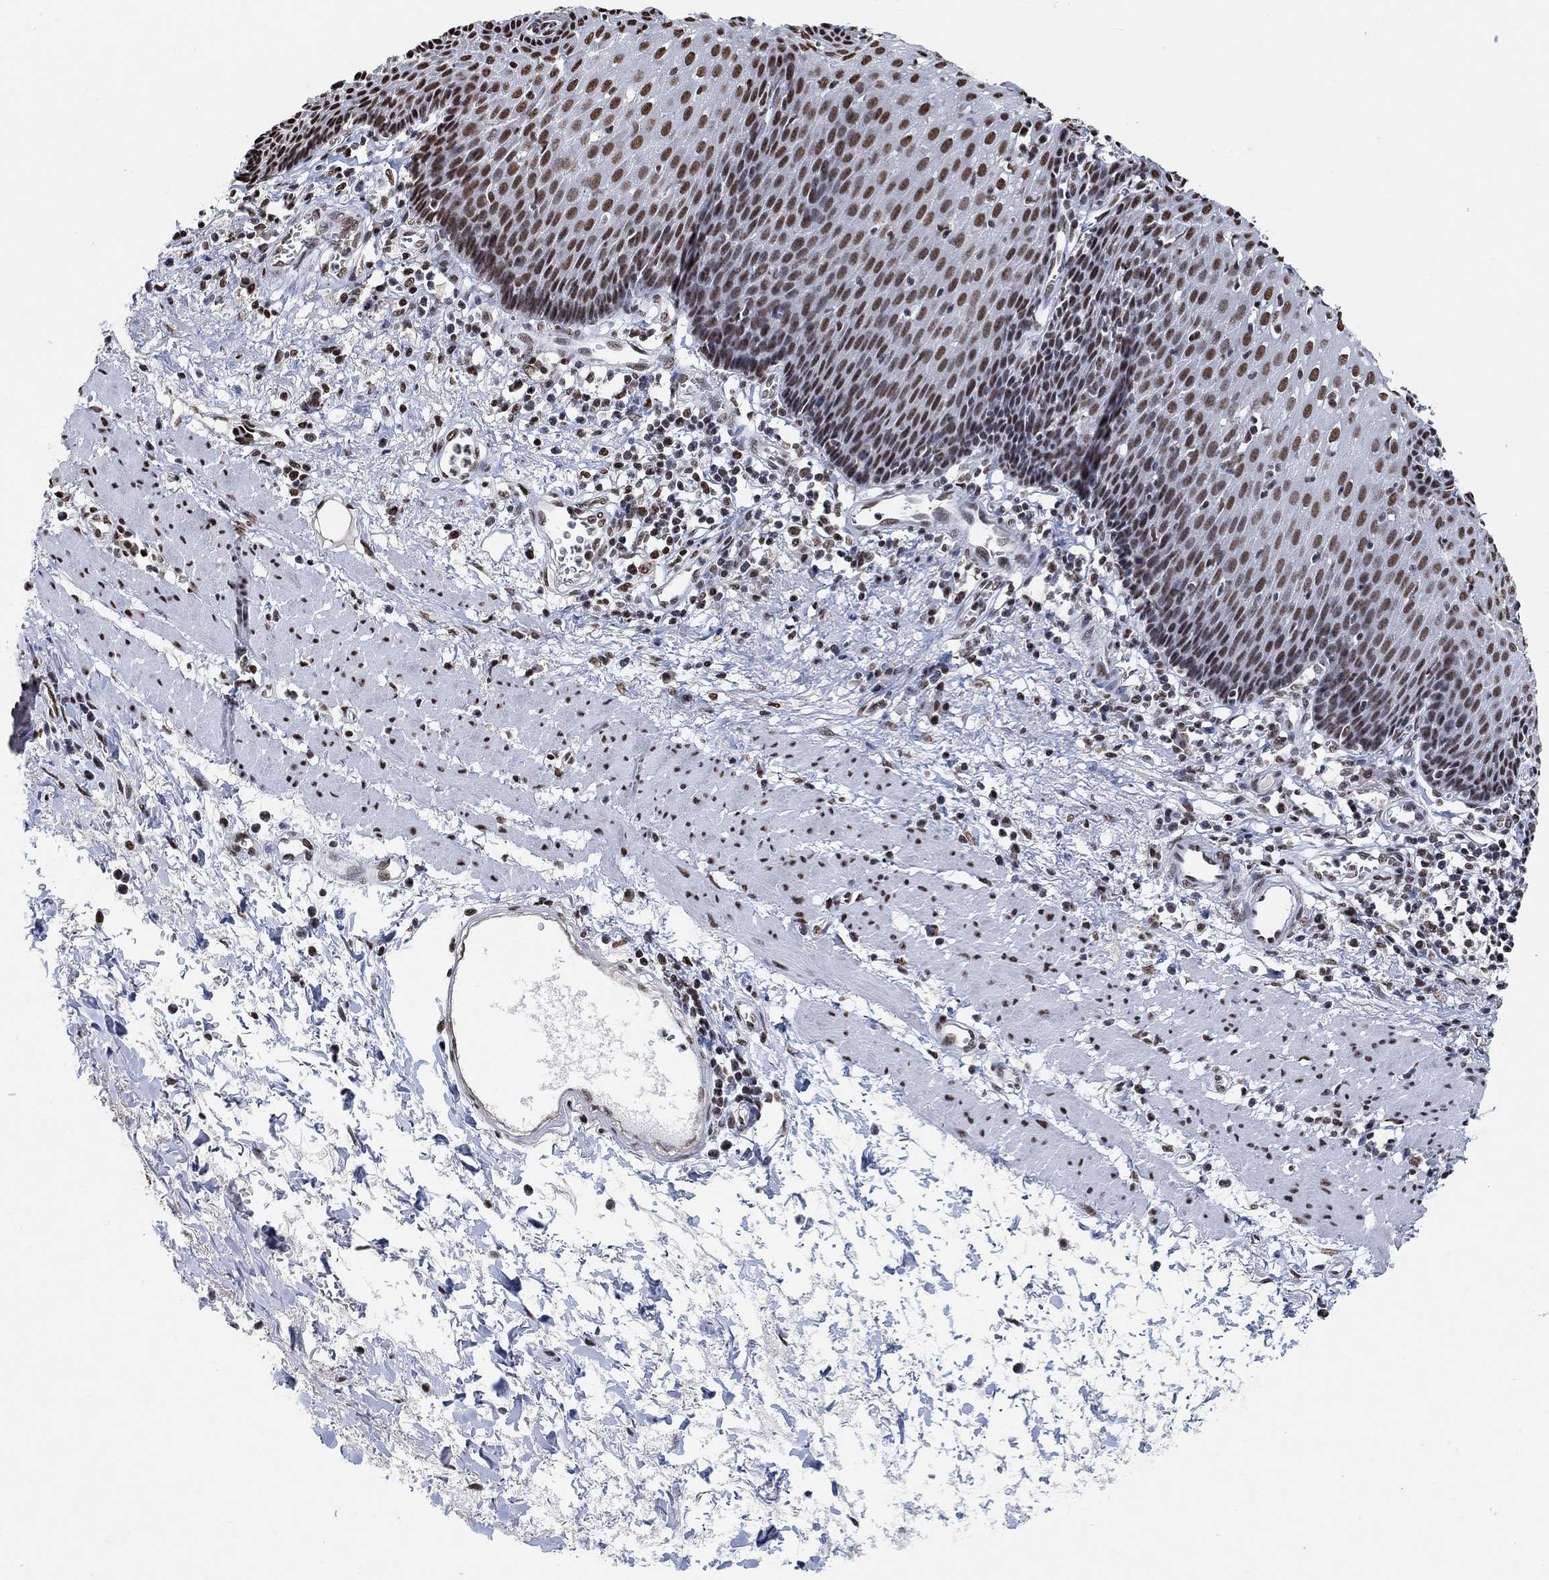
{"staining": {"intensity": "strong", "quantity": ">75%", "location": "nuclear"}, "tissue": "esophagus", "cell_type": "Squamous epithelial cells", "image_type": "normal", "snomed": [{"axis": "morphology", "description": "Normal tissue, NOS"}, {"axis": "topography", "description": "Esophagus"}], "caption": "Esophagus stained with DAB (3,3'-diaminobenzidine) IHC reveals high levels of strong nuclear expression in approximately >75% of squamous epithelial cells.", "gene": "USP39", "patient": {"sex": "male", "age": 57}}